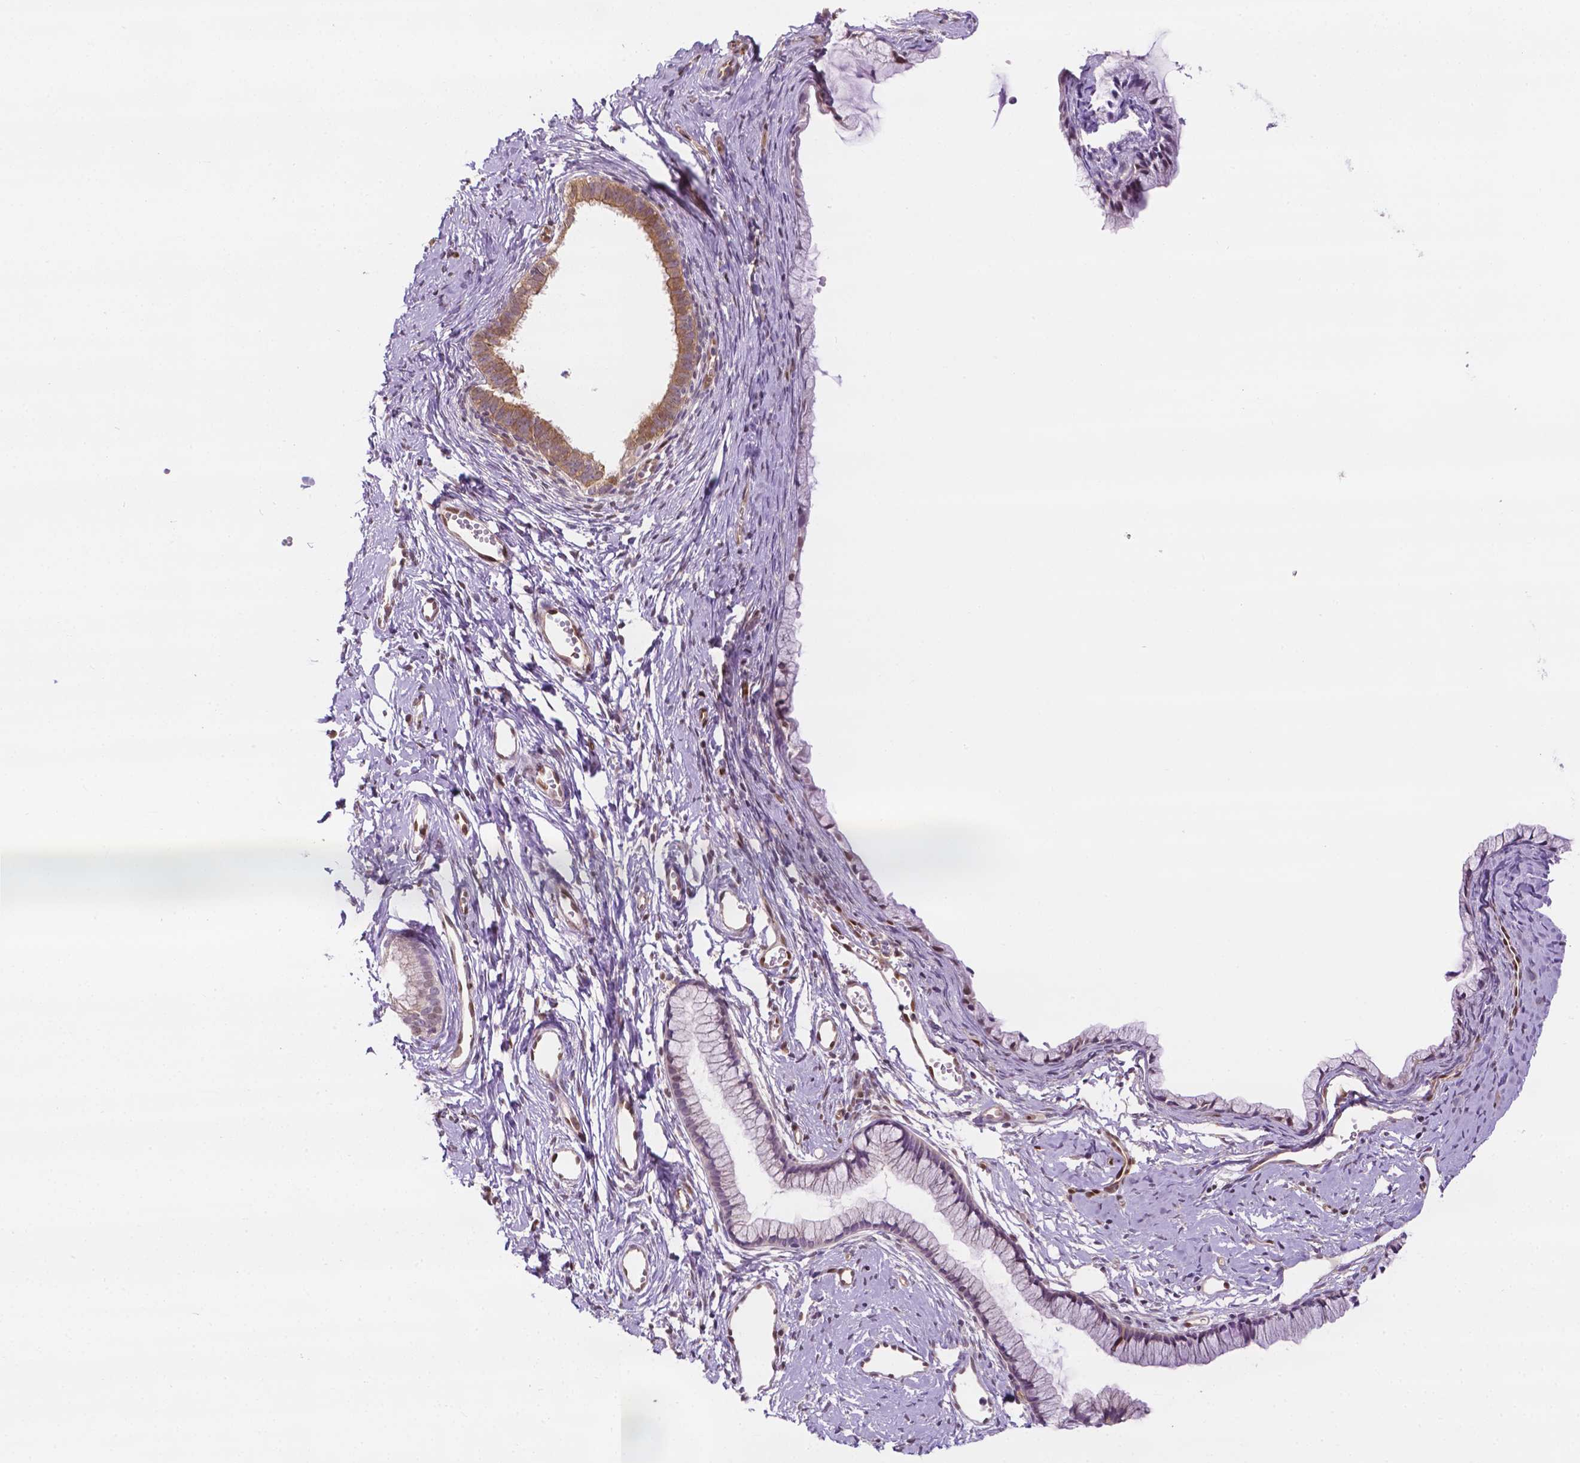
{"staining": {"intensity": "weak", "quantity": "25%-75%", "location": "cytoplasmic/membranous"}, "tissue": "cervix", "cell_type": "Glandular cells", "image_type": "normal", "snomed": [{"axis": "morphology", "description": "Normal tissue, NOS"}, {"axis": "topography", "description": "Cervix"}], "caption": "DAB immunohistochemical staining of normal cervix reveals weak cytoplasmic/membranous protein expression in about 25%-75% of glandular cells.", "gene": "ERF", "patient": {"sex": "female", "age": 40}}